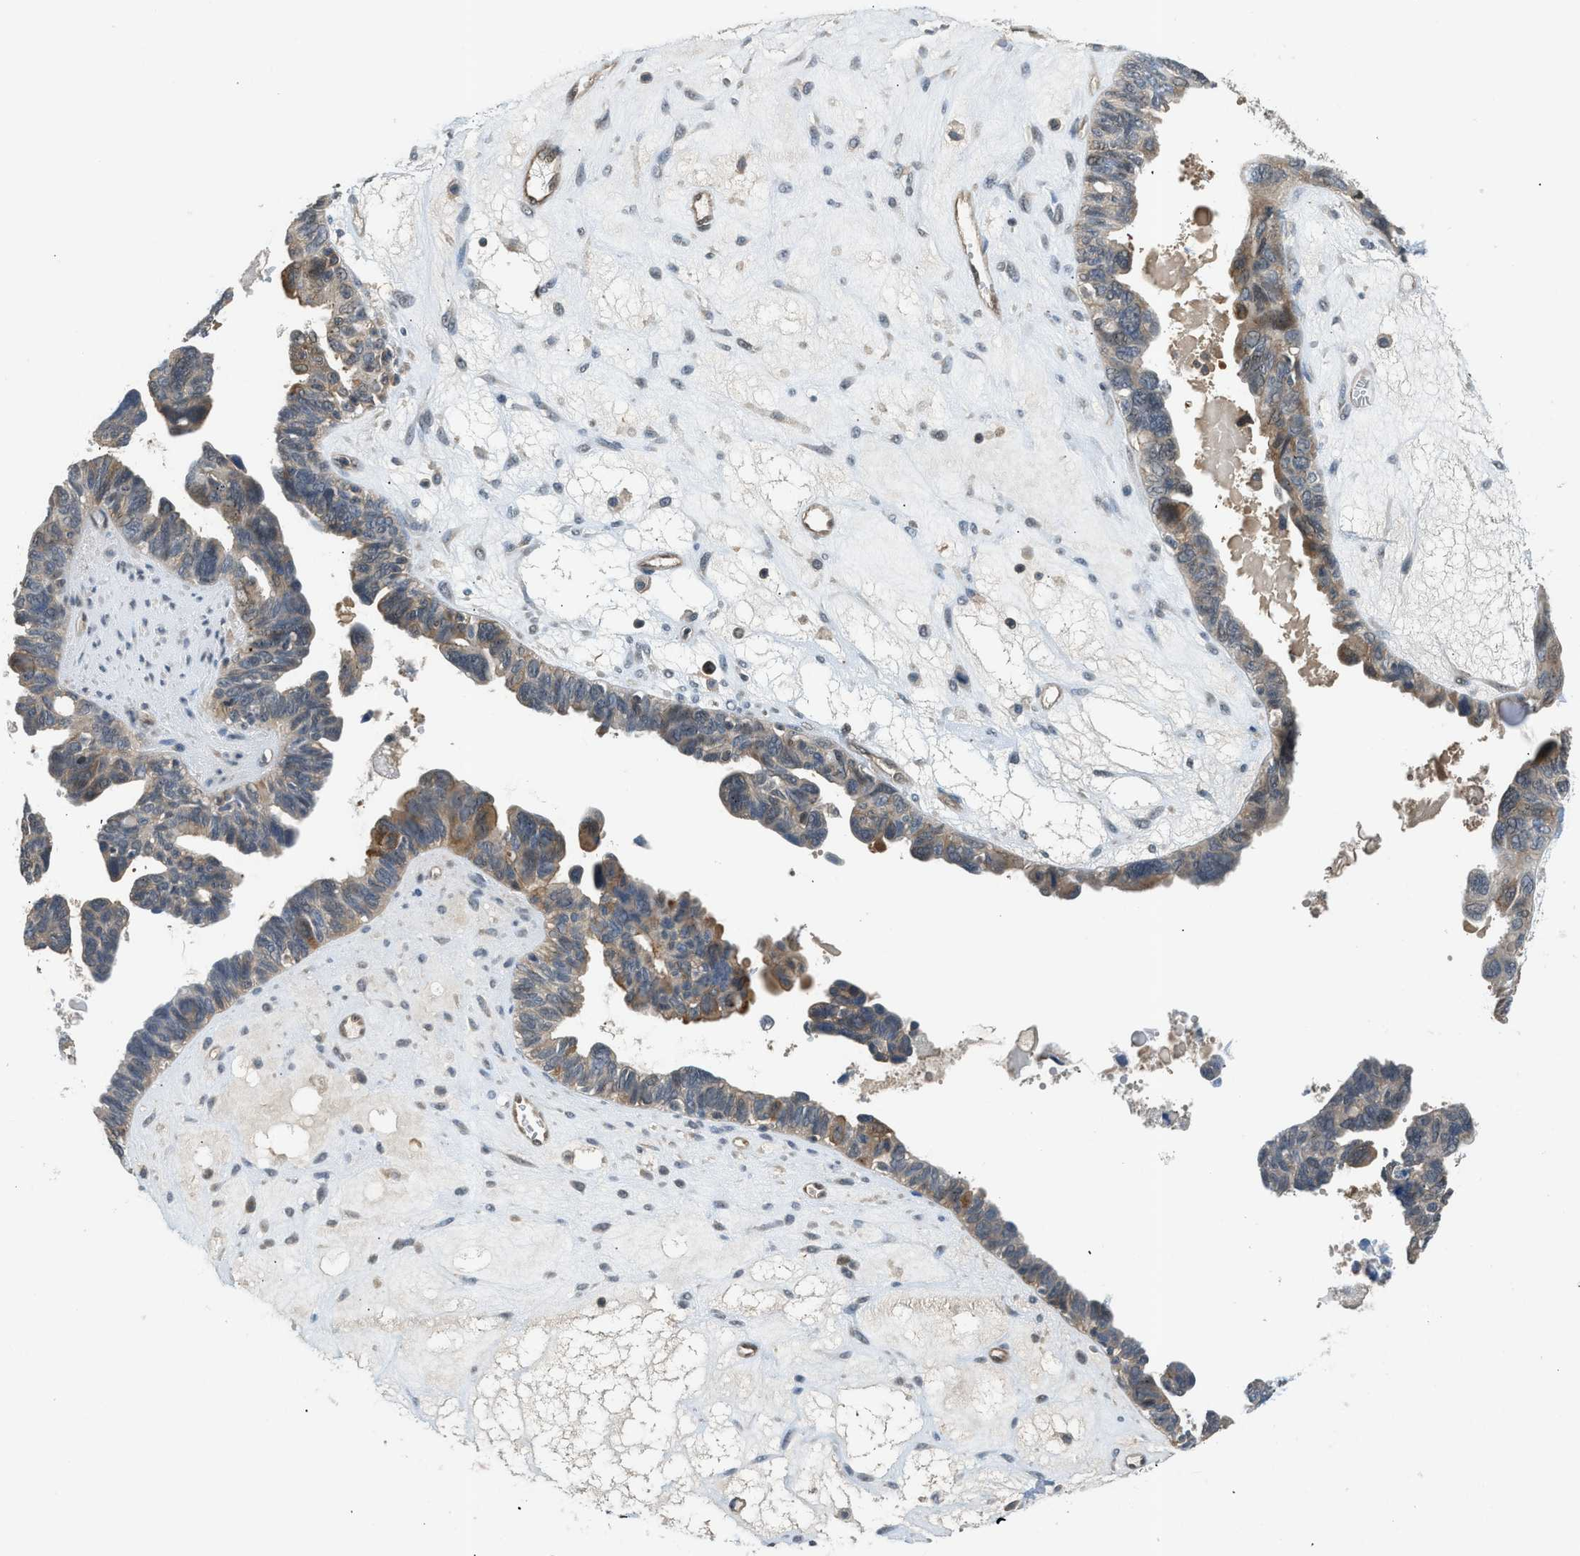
{"staining": {"intensity": "weak", "quantity": "25%-75%", "location": "cytoplasmic/membranous"}, "tissue": "ovarian cancer", "cell_type": "Tumor cells", "image_type": "cancer", "snomed": [{"axis": "morphology", "description": "Cystadenocarcinoma, serous, NOS"}, {"axis": "topography", "description": "Ovary"}], "caption": "This histopathology image shows ovarian serous cystadenocarcinoma stained with immunohistochemistry to label a protein in brown. The cytoplasmic/membranous of tumor cells show weak positivity for the protein. Nuclei are counter-stained blue.", "gene": "CBLB", "patient": {"sex": "female", "age": 79}}